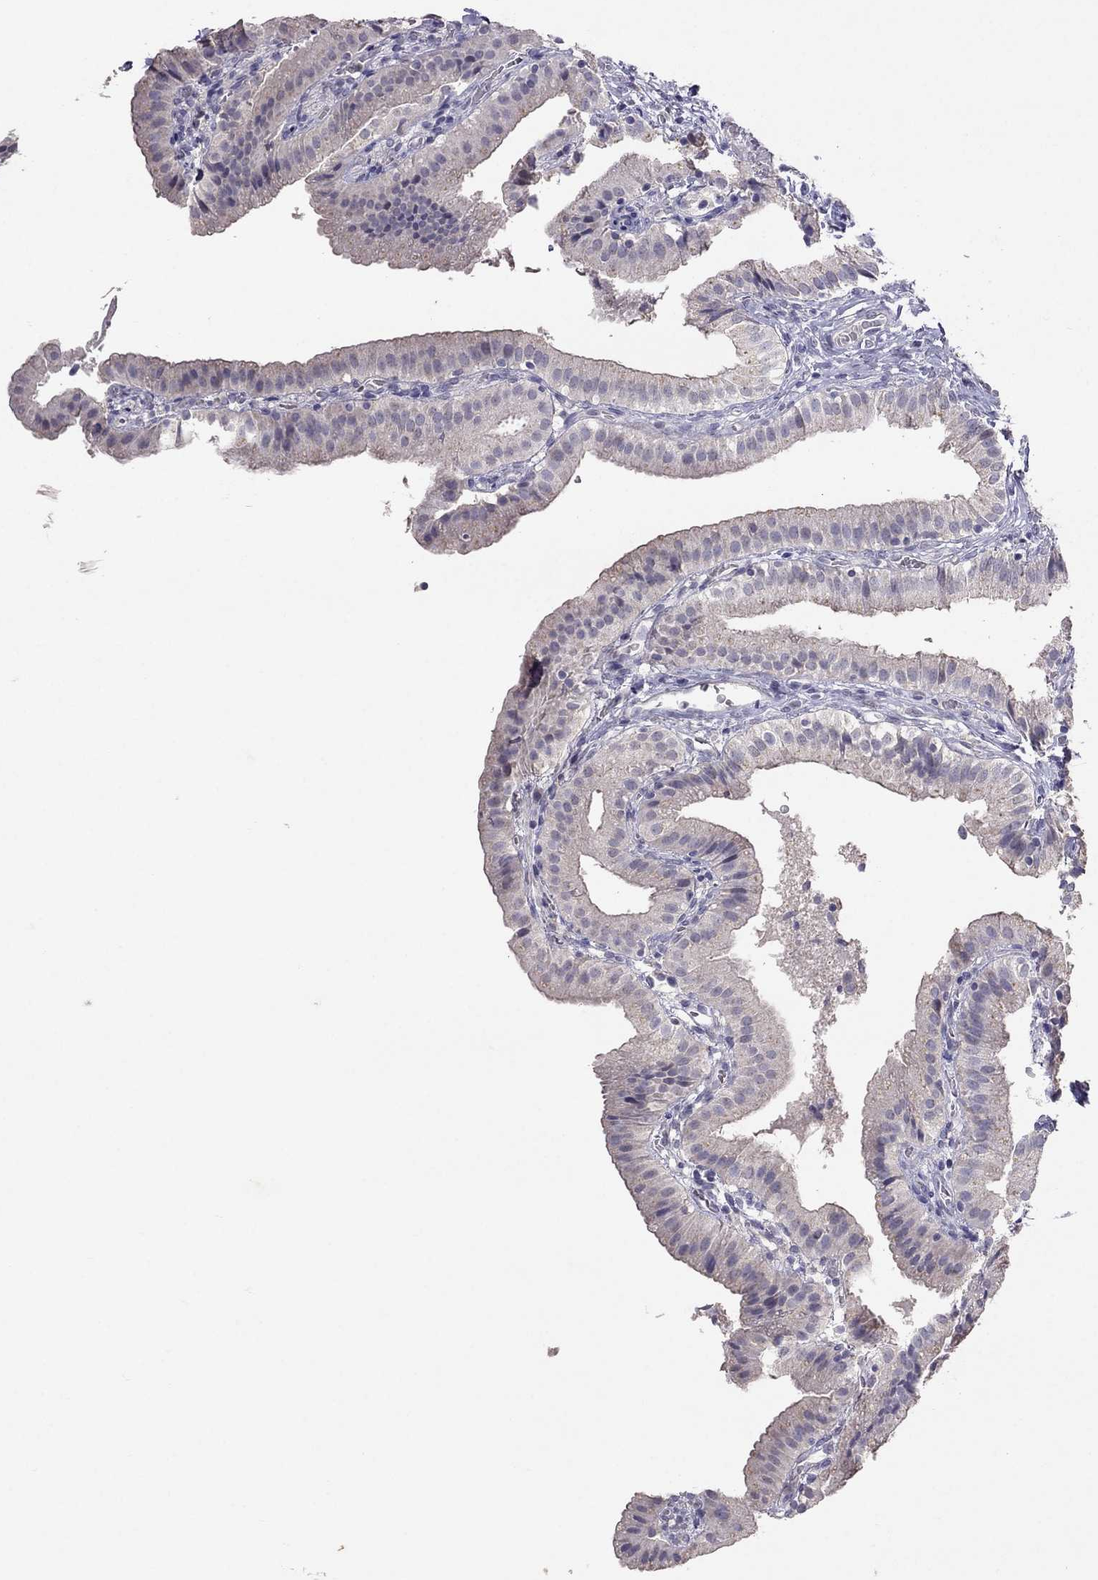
{"staining": {"intensity": "negative", "quantity": "none", "location": "none"}, "tissue": "gallbladder", "cell_type": "Glandular cells", "image_type": "normal", "snomed": [{"axis": "morphology", "description": "Normal tissue, NOS"}, {"axis": "topography", "description": "Gallbladder"}], "caption": "DAB (3,3'-diaminobenzidine) immunohistochemical staining of benign gallbladder demonstrates no significant expression in glandular cells. (DAB (3,3'-diaminobenzidine) IHC visualized using brightfield microscopy, high magnification).", "gene": "FST", "patient": {"sex": "female", "age": 47}}